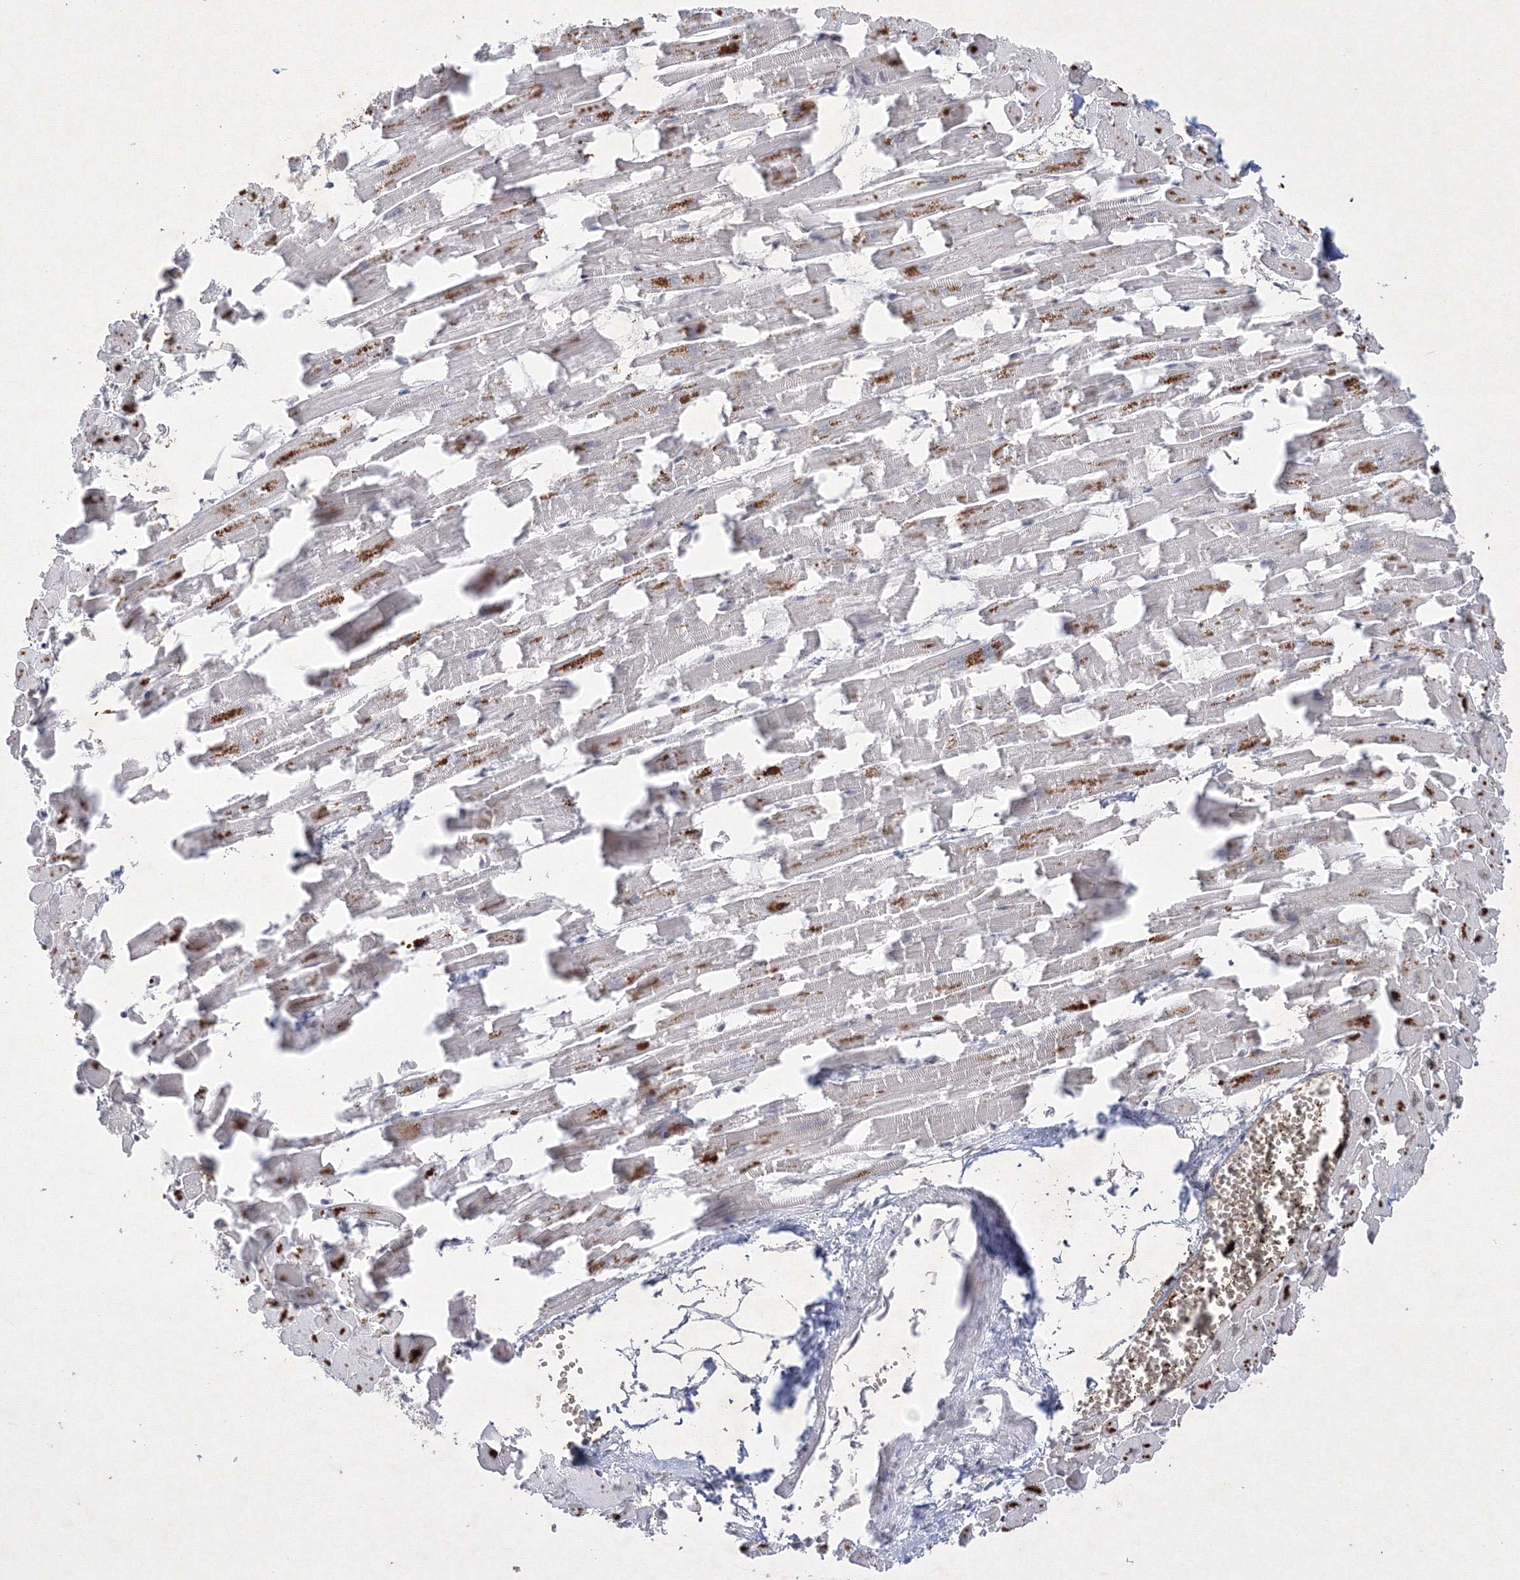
{"staining": {"intensity": "moderate", "quantity": "<25%", "location": "cytoplasmic/membranous"}, "tissue": "heart muscle", "cell_type": "Cardiomyocytes", "image_type": "normal", "snomed": [{"axis": "morphology", "description": "Normal tissue, NOS"}, {"axis": "topography", "description": "Heart"}], "caption": "Benign heart muscle was stained to show a protein in brown. There is low levels of moderate cytoplasmic/membranous expression in about <25% of cardiomyocytes.", "gene": "NXPE3", "patient": {"sex": "female", "age": 64}}